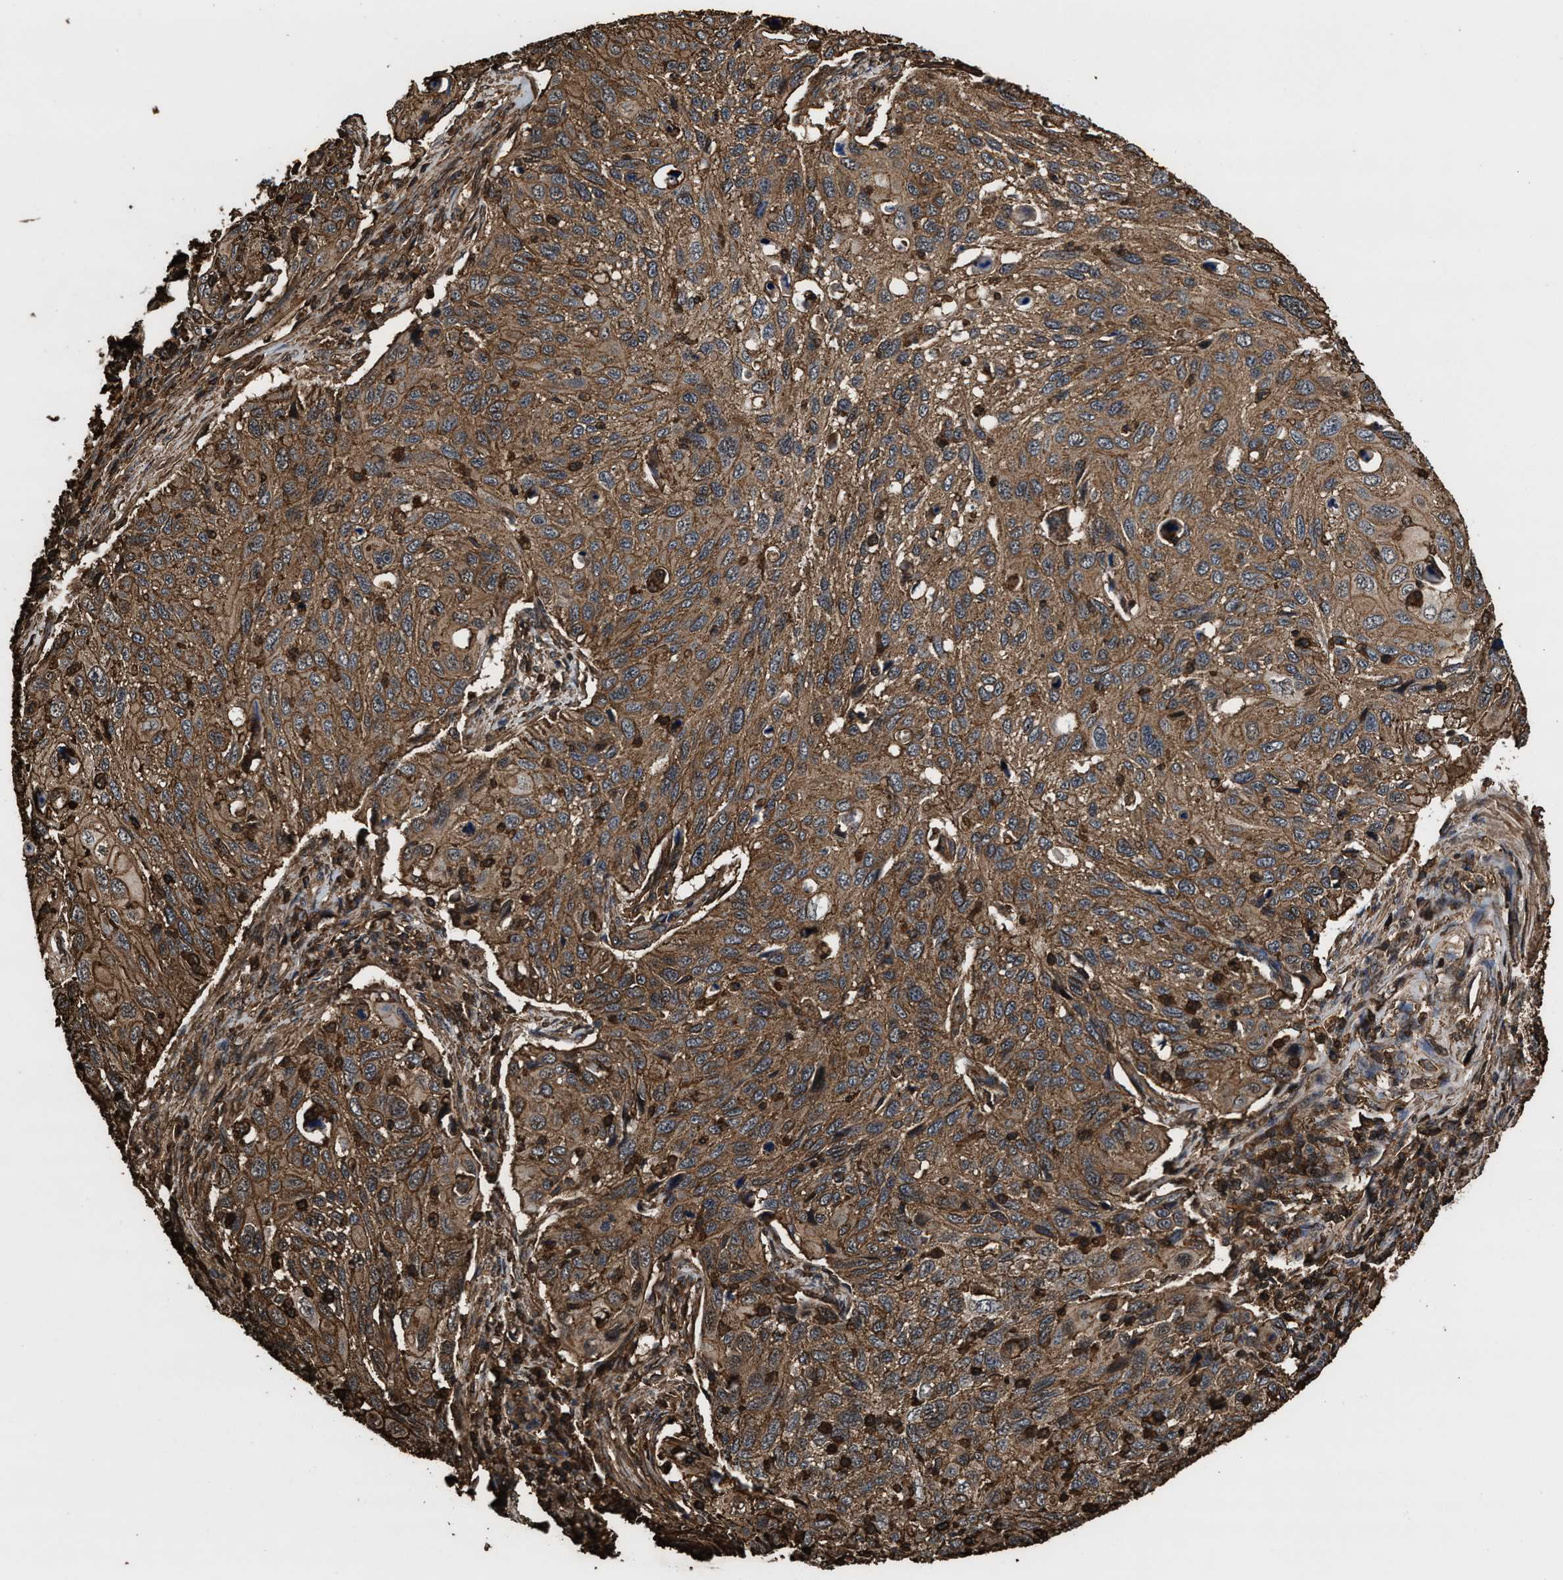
{"staining": {"intensity": "moderate", "quantity": ">75%", "location": "cytoplasmic/membranous"}, "tissue": "cervical cancer", "cell_type": "Tumor cells", "image_type": "cancer", "snomed": [{"axis": "morphology", "description": "Squamous cell carcinoma, NOS"}, {"axis": "topography", "description": "Cervix"}], "caption": "Cervical squamous cell carcinoma stained with immunohistochemistry (IHC) displays moderate cytoplasmic/membranous positivity in approximately >75% of tumor cells.", "gene": "KBTBD2", "patient": {"sex": "female", "age": 70}}